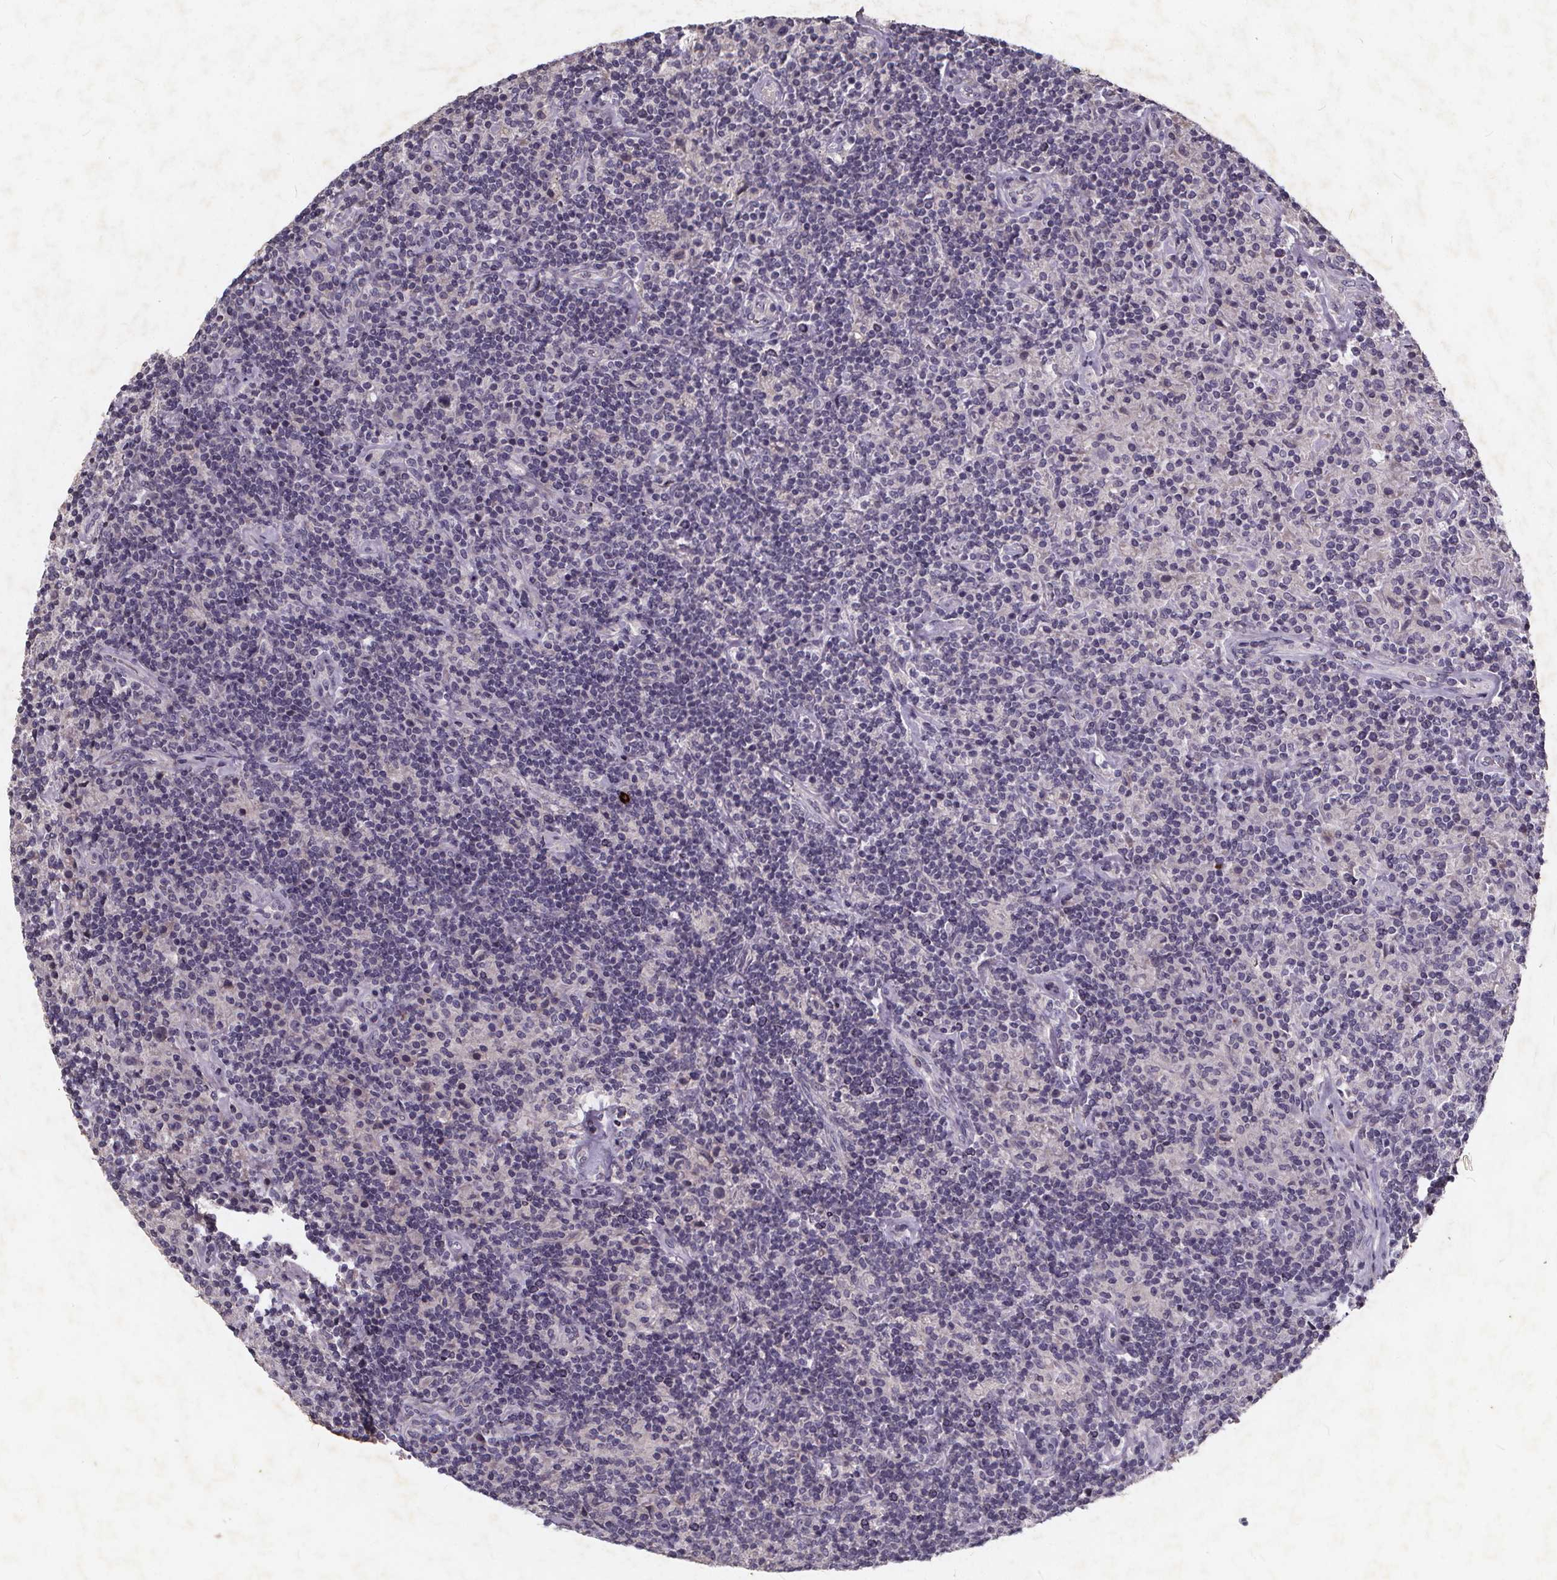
{"staining": {"intensity": "negative", "quantity": "none", "location": "none"}, "tissue": "lymphoma", "cell_type": "Tumor cells", "image_type": "cancer", "snomed": [{"axis": "morphology", "description": "Hodgkin's disease, NOS"}, {"axis": "topography", "description": "Lymph node"}], "caption": "High power microscopy histopathology image of an IHC histopathology image of Hodgkin's disease, revealing no significant expression in tumor cells.", "gene": "TSPAN14", "patient": {"sex": "male", "age": 70}}